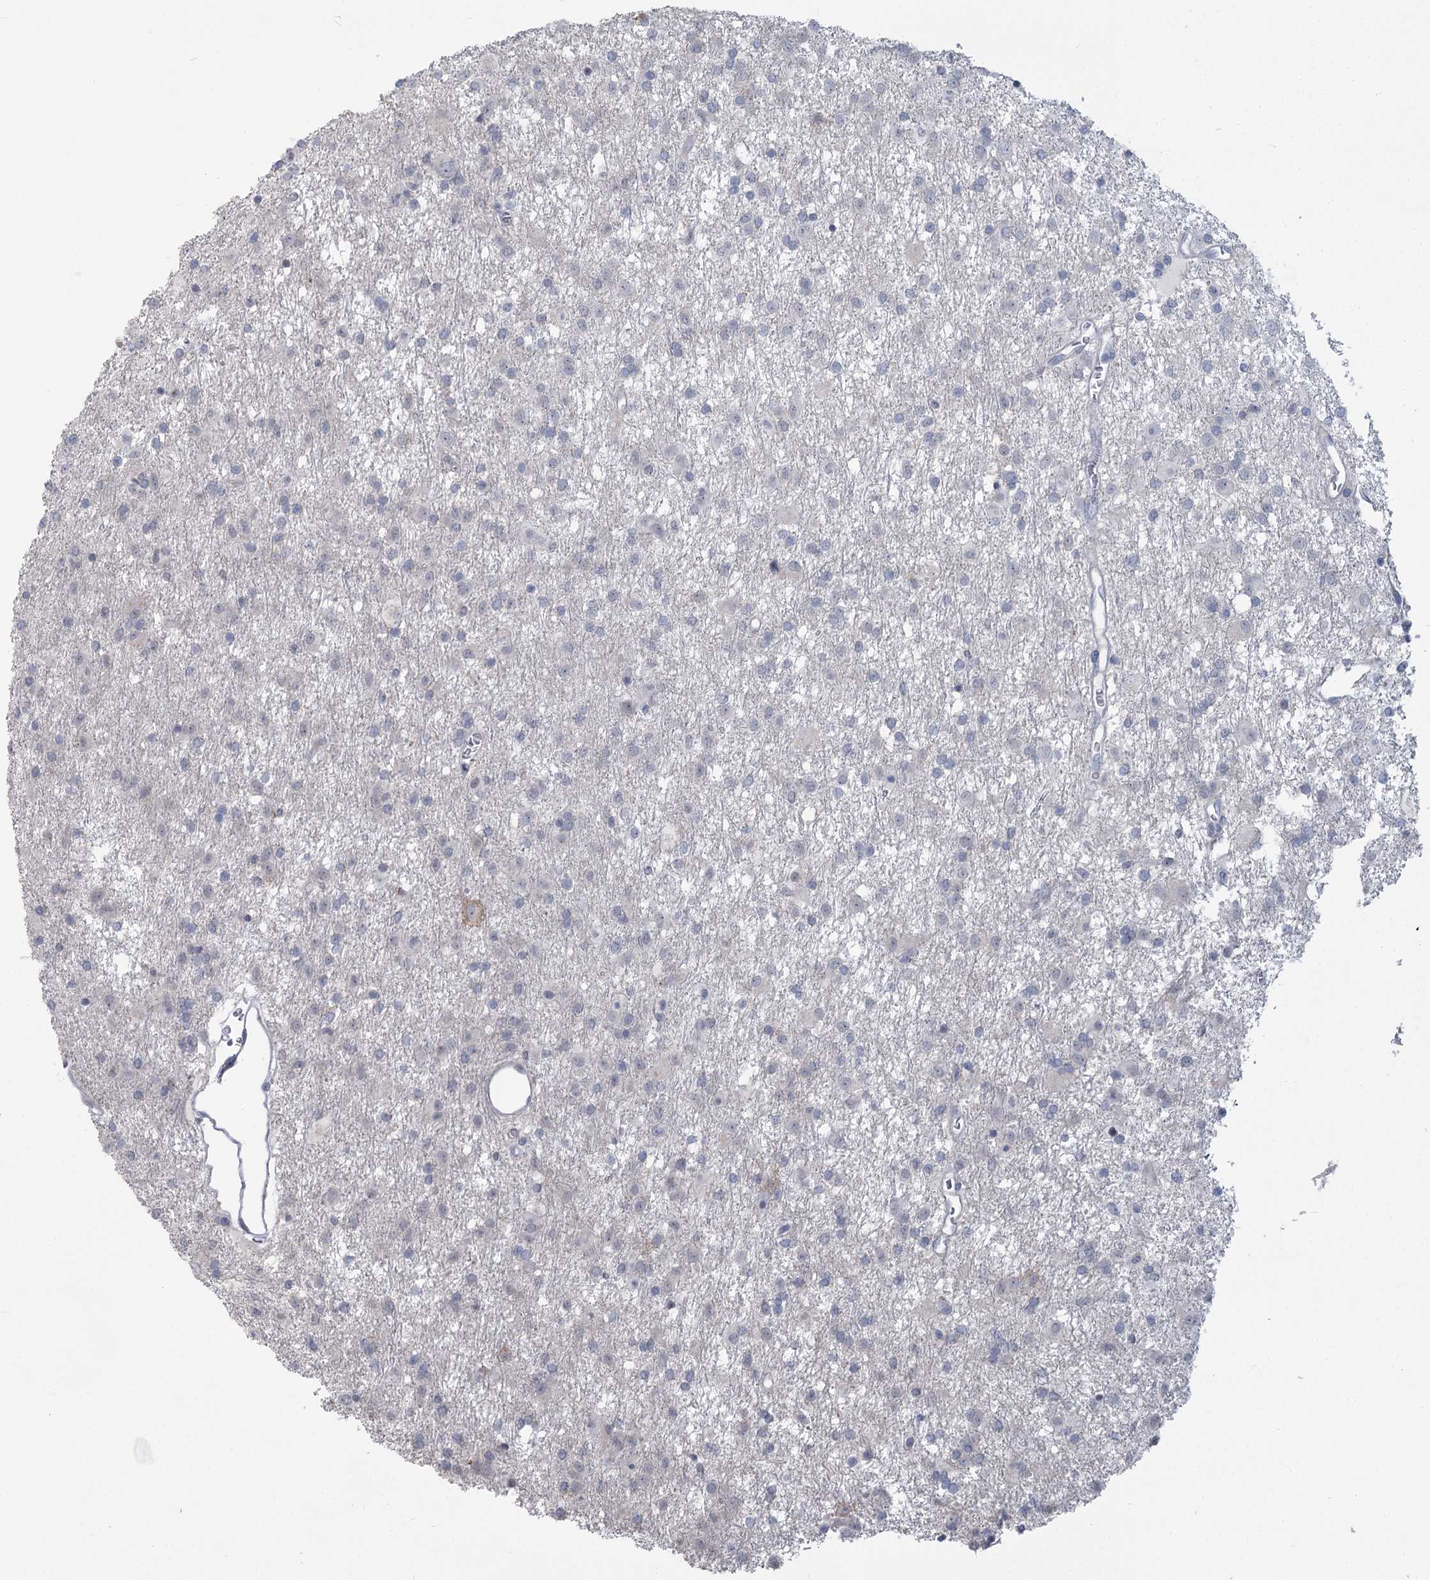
{"staining": {"intensity": "negative", "quantity": "none", "location": "none"}, "tissue": "glioma", "cell_type": "Tumor cells", "image_type": "cancer", "snomed": [{"axis": "morphology", "description": "Glioma, malignant, Low grade"}, {"axis": "topography", "description": "Brain"}], "caption": "Human glioma stained for a protein using IHC shows no staining in tumor cells.", "gene": "SLC9A3", "patient": {"sex": "male", "age": 65}}